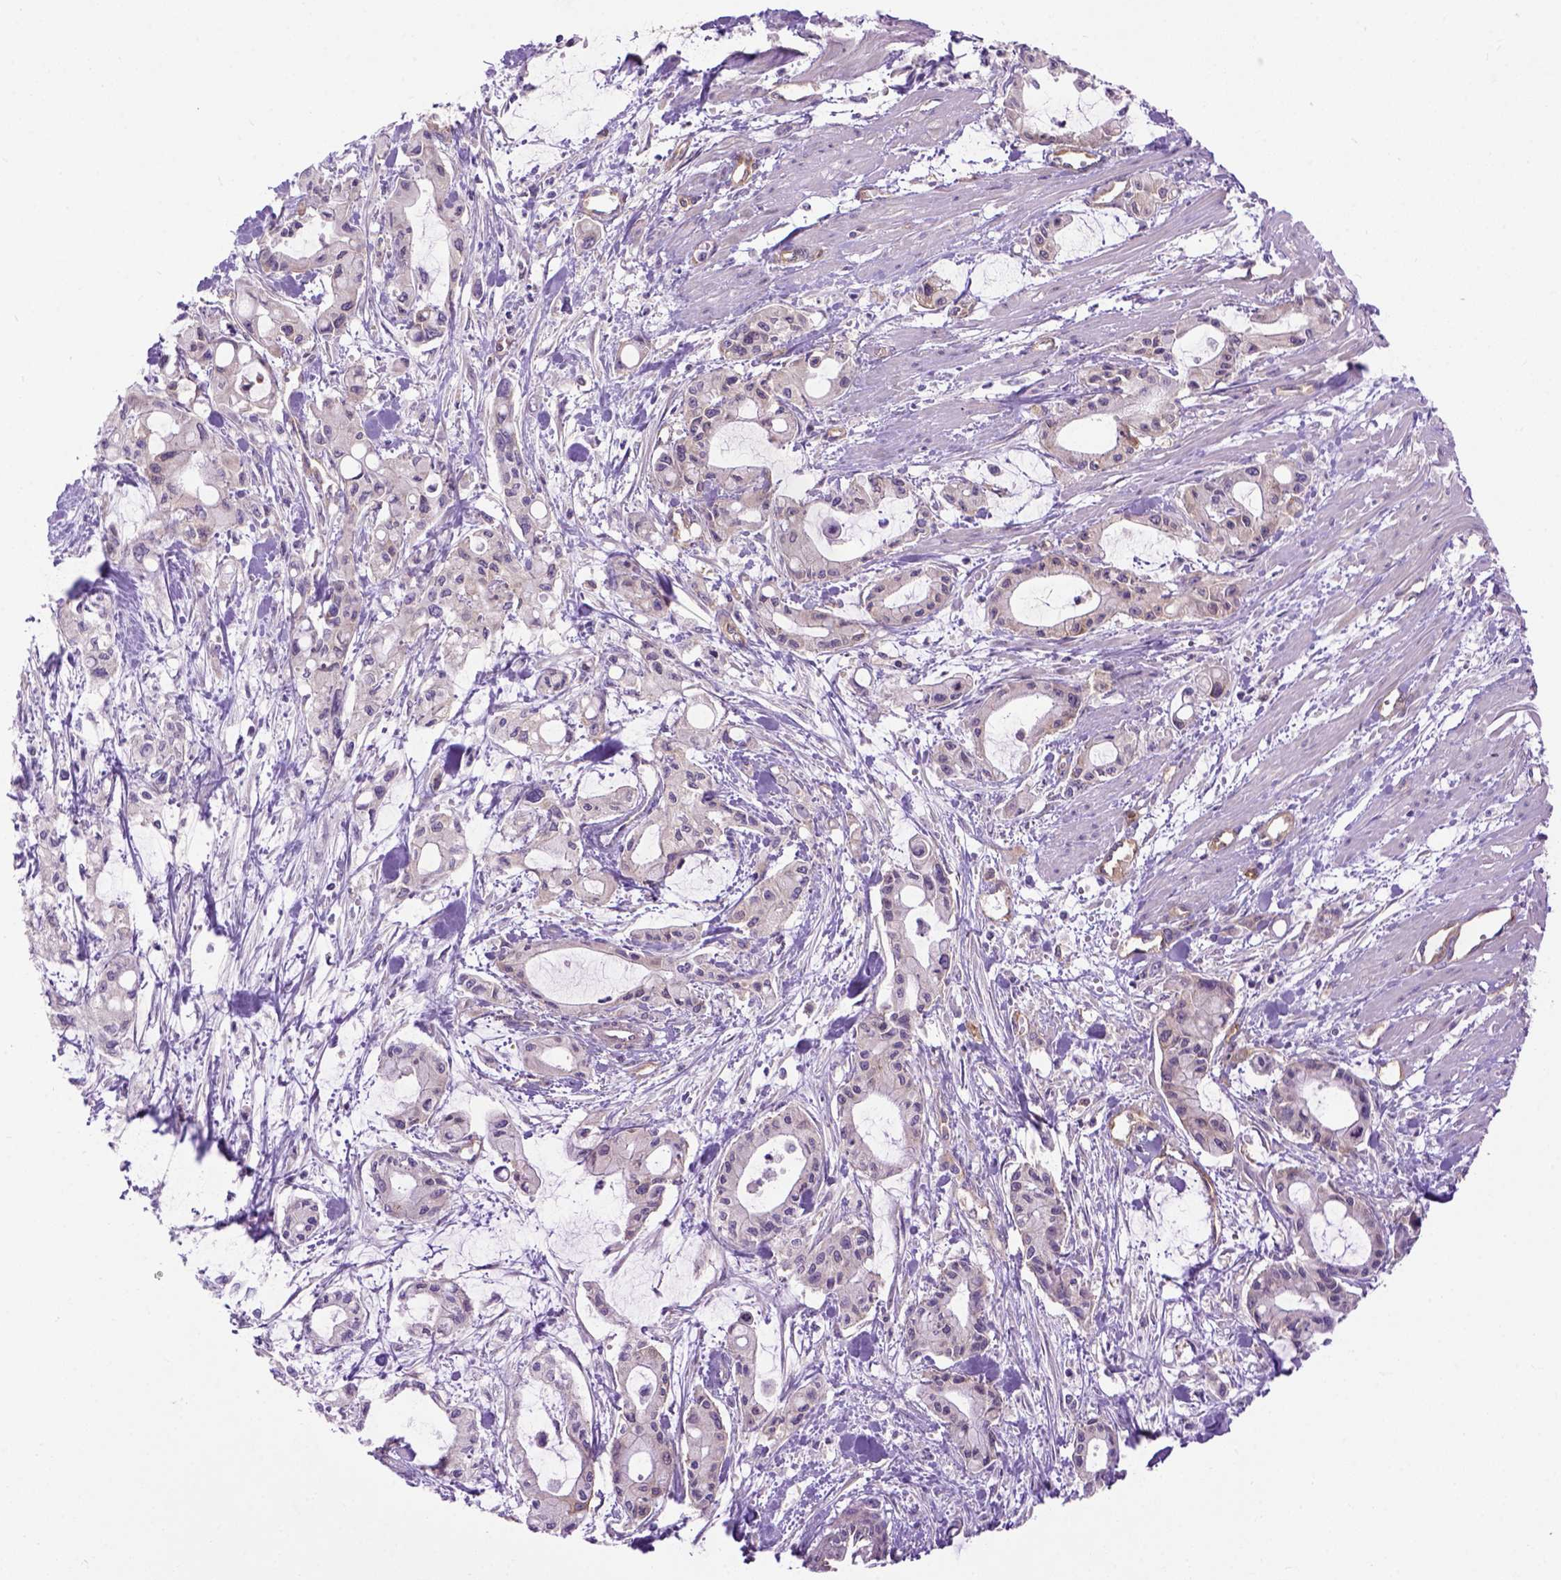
{"staining": {"intensity": "weak", "quantity": "<25%", "location": "cytoplasmic/membranous"}, "tissue": "pancreatic cancer", "cell_type": "Tumor cells", "image_type": "cancer", "snomed": [{"axis": "morphology", "description": "Adenocarcinoma, NOS"}, {"axis": "topography", "description": "Pancreas"}], "caption": "This is an IHC histopathology image of pancreatic cancer. There is no staining in tumor cells.", "gene": "CASKIN2", "patient": {"sex": "male", "age": 48}}